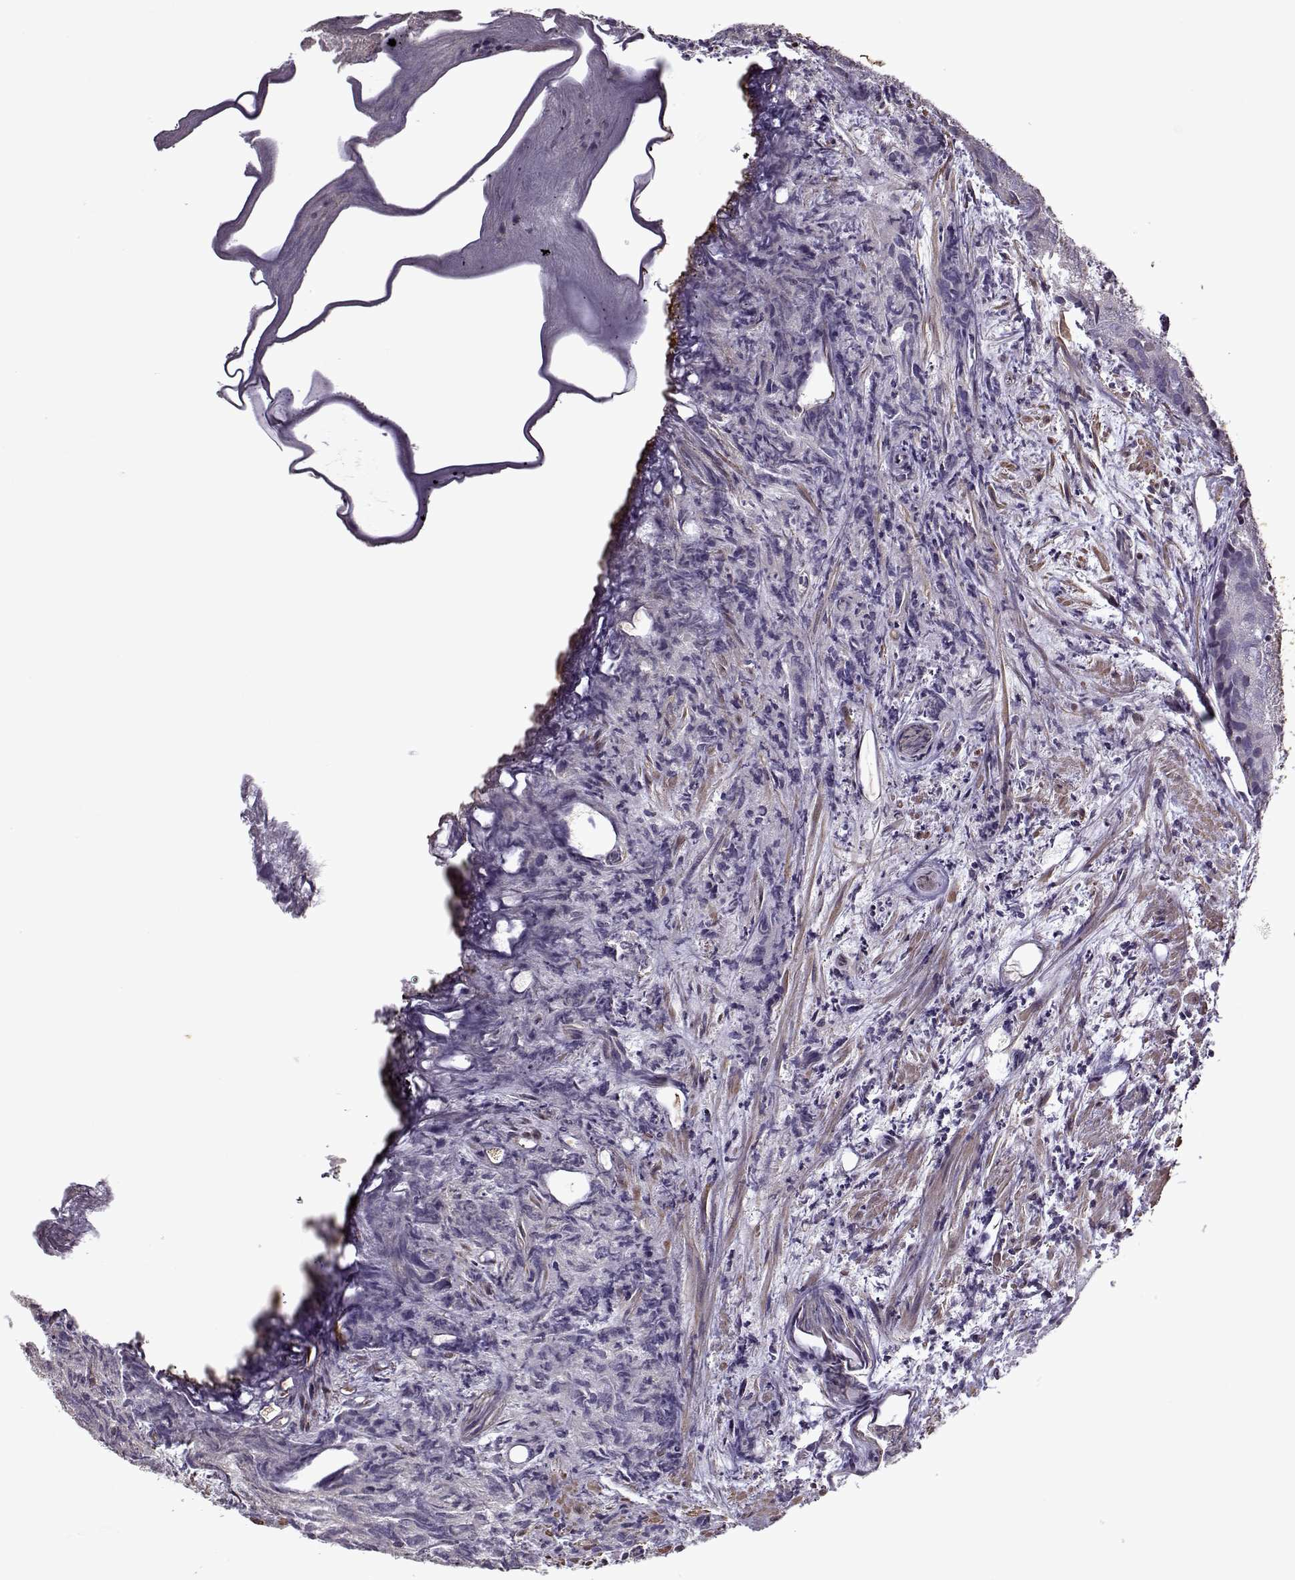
{"staining": {"intensity": "negative", "quantity": "none", "location": "none"}, "tissue": "prostate cancer", "cell_type": "Tumor cells", "image_type": "cancer", "snomed": [{"axis": "morphology", "description": "Adenocarcinoma, High grade"}, {"axis": "topography", "description": "Prostate"}], "caption": "Immunohistochemistry image of prostate high-grade adenocarcinoma stained for a protein (brown), which exhibits no staining in tumor cells.", "gene": "KRT9", "patient": {"sex": "male", "age": 58}}